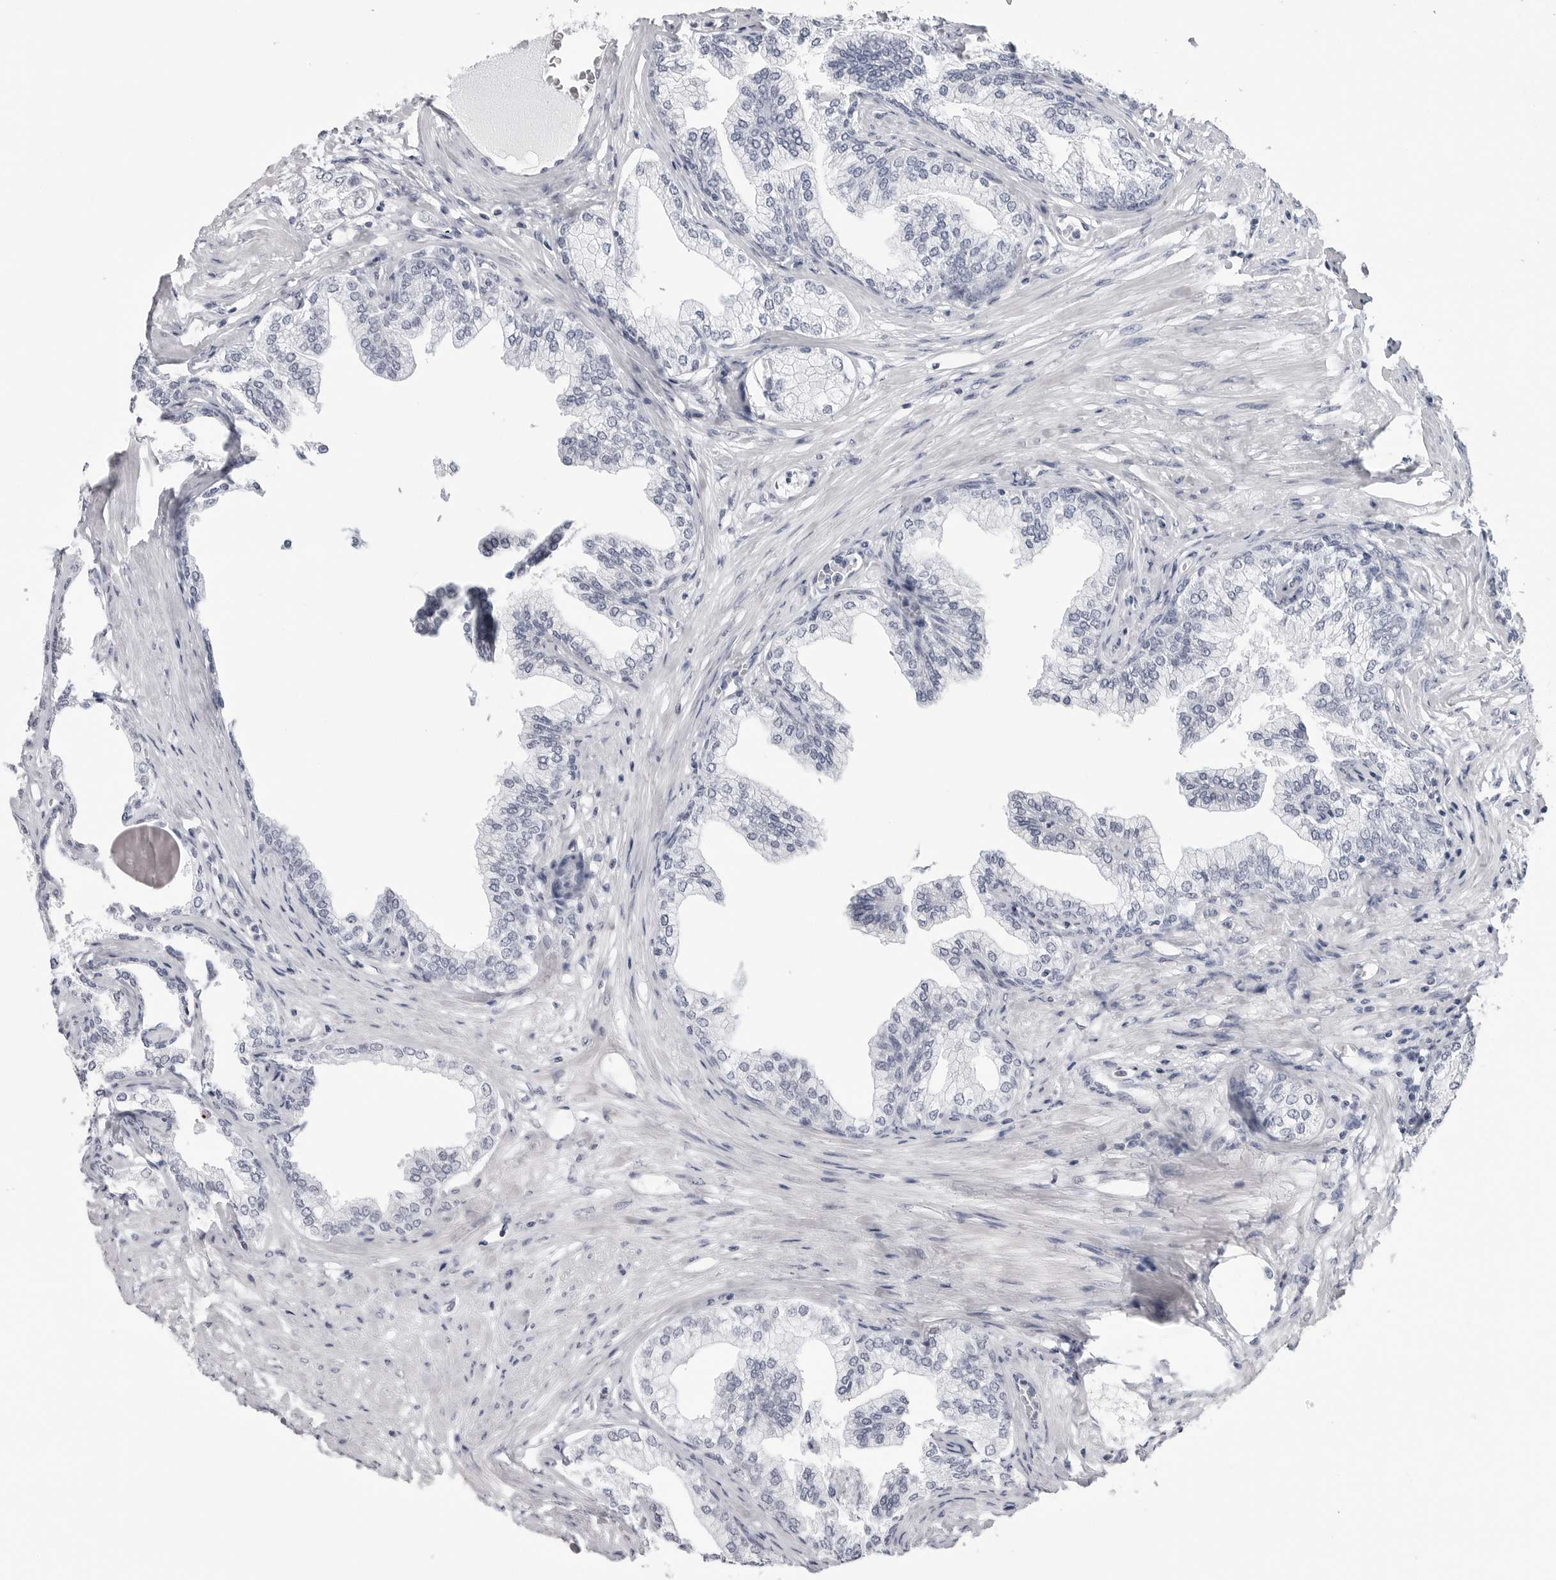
{"staining": {"intensity": "negative", "quantity": "none", "location": "none"}, "tissue": "prostate", "cell_type": "Glandular cells", "image_type": "normal", "snomed": [{"axis": "morphology", "description": "Normal tissue, NOS"}, {"axis": "morphology", "description": "Urothelial carcinoma, Low grade"}, {"axis": "topography", "description": "Urinary bladder"}, {"axis": "topography", "description": "Prostate"}], "caption": "This is a micrograph of IHC staining of normal prostate, which shows no expression in glandular cells. (Stains: DAB IHC with hematoxylin counter stain, Microscopy: brightfield microscopy at high magnification).", "gene": "PGA3", "patient": {"sex": "male", "age": 60}}